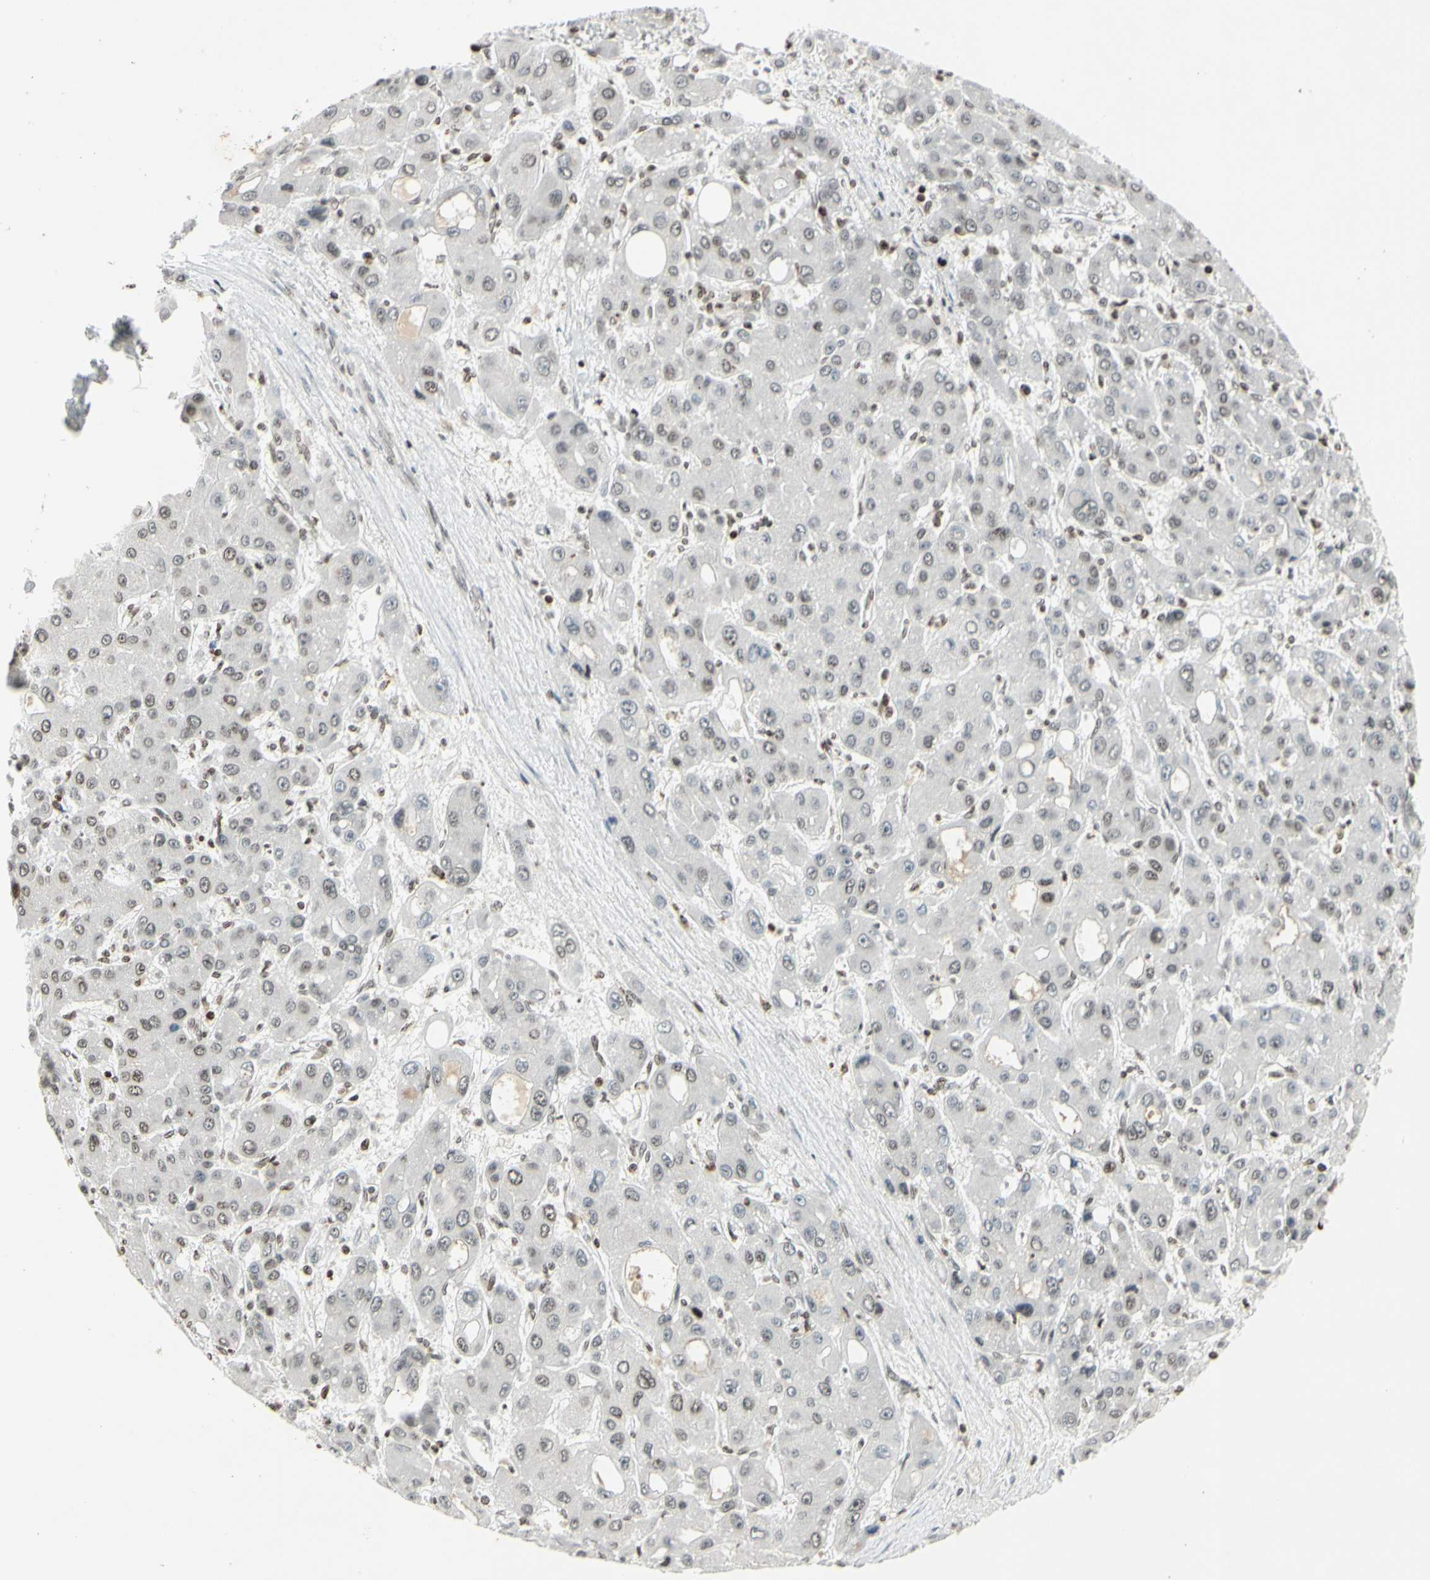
{"staining": {"intensity": "weak", "quantity": "<25%", "location": "nuclear"}, "tissue": "liver cancer", "cell_type": "Tumor cells", "image_type": "cancer", "snomed": [{"axis": "morphology", "description": "Carcinoma, Hepatocellular, NOS"}, {"axis": "topography", "description": "Liver"}], "caption": "This is an immunohistochemistry (IHC) image of human liver cancer. There is no staining in tumor cells.", "gene": "RORA", "patient": {"sex": "male", "age": 55}}